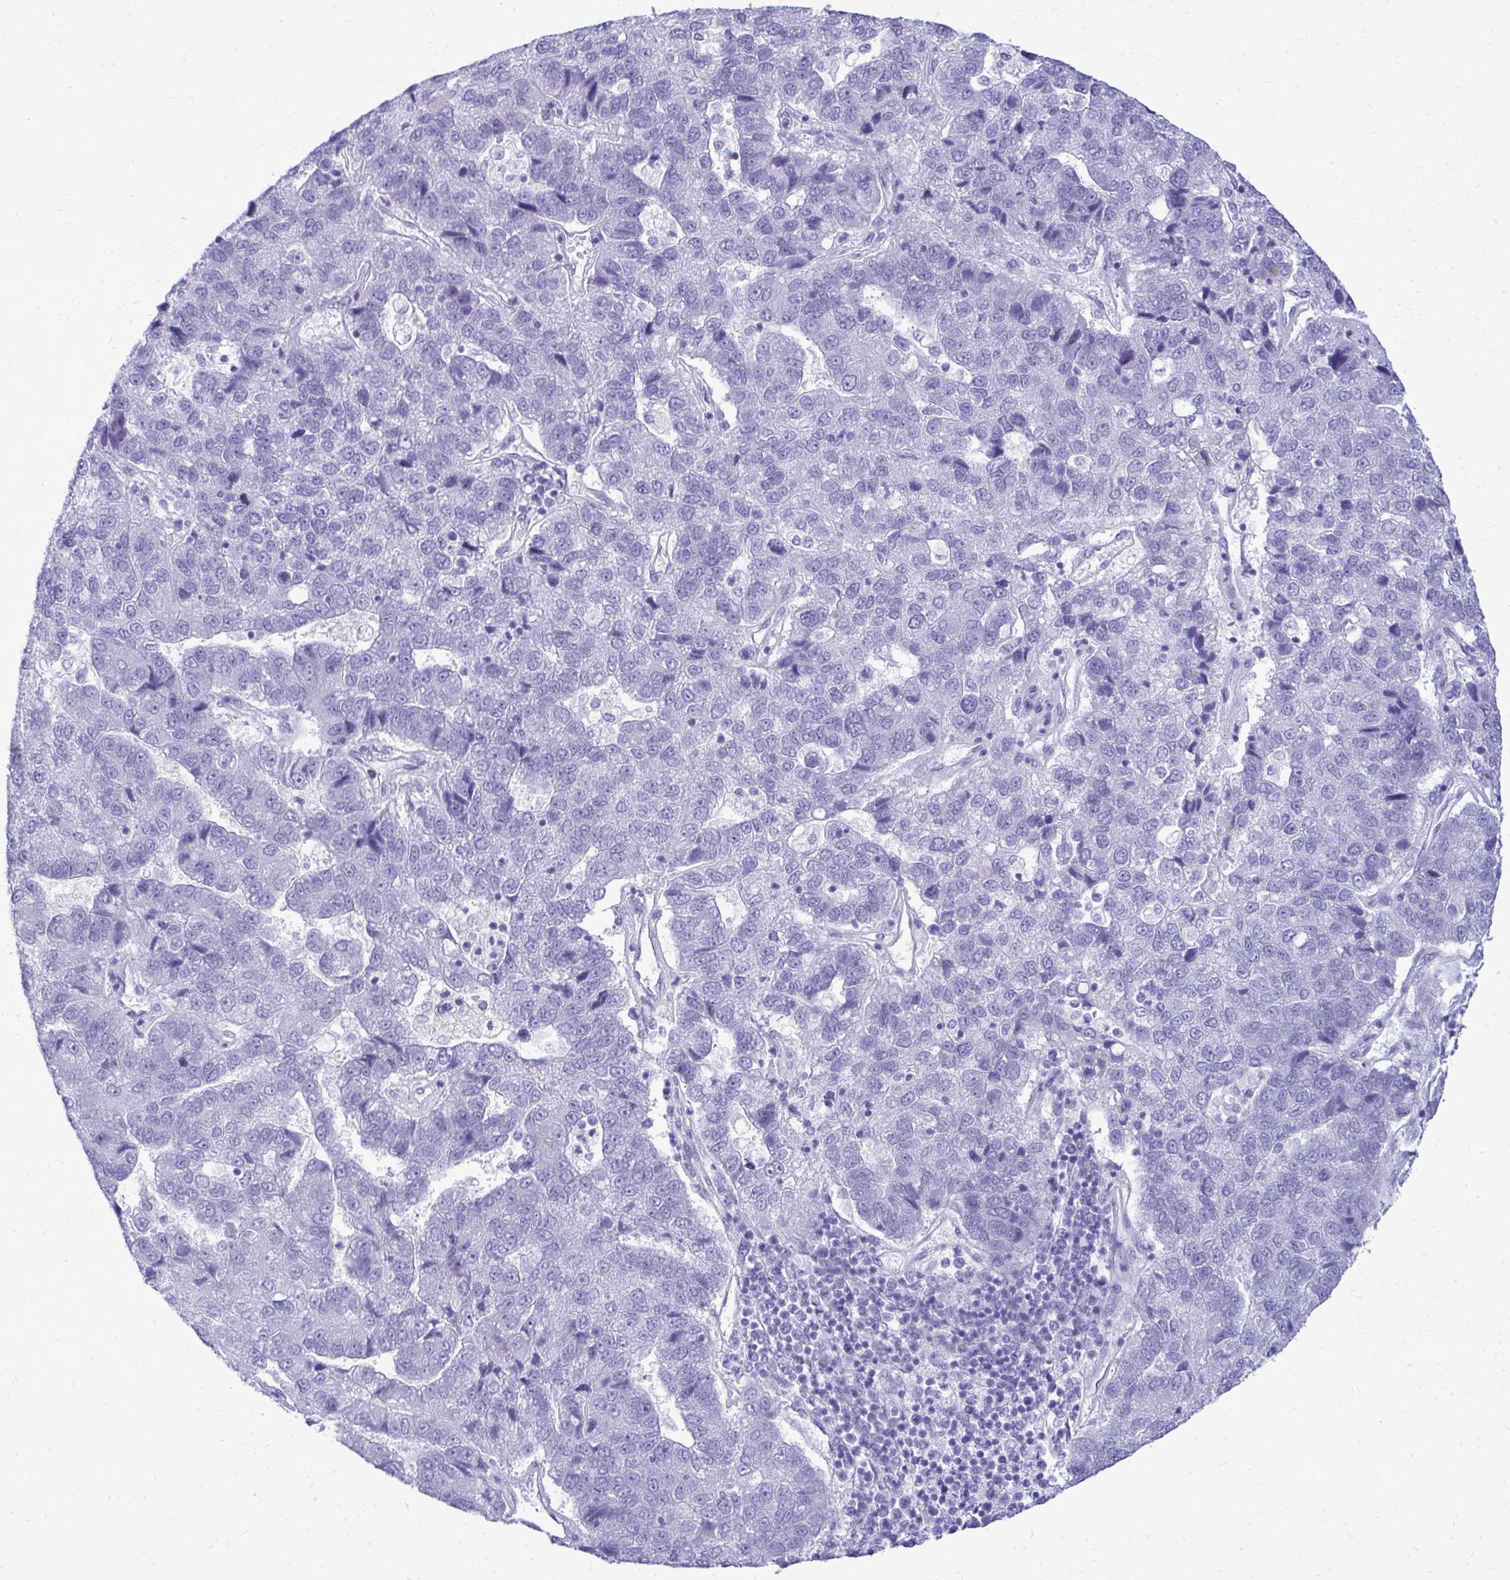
{"staining": {"intensity": "negative", "quantity": "none", "location": "none"}, "tissue": "pancreatic cancer", "cell_type": "Tumor cells", "image_type": "cancer", "snomed": [{"axis": "morphology", "description": "Adenocarcinoma, NOS"}, {"axis": "topography", "description": "Pancreas"}], "caption": "There is no significant positivity in tumor cells of pancreatic adenocarcinoma.", "gene": "ANKDD1B", "patient": {"sex": "female", "age": 61}}